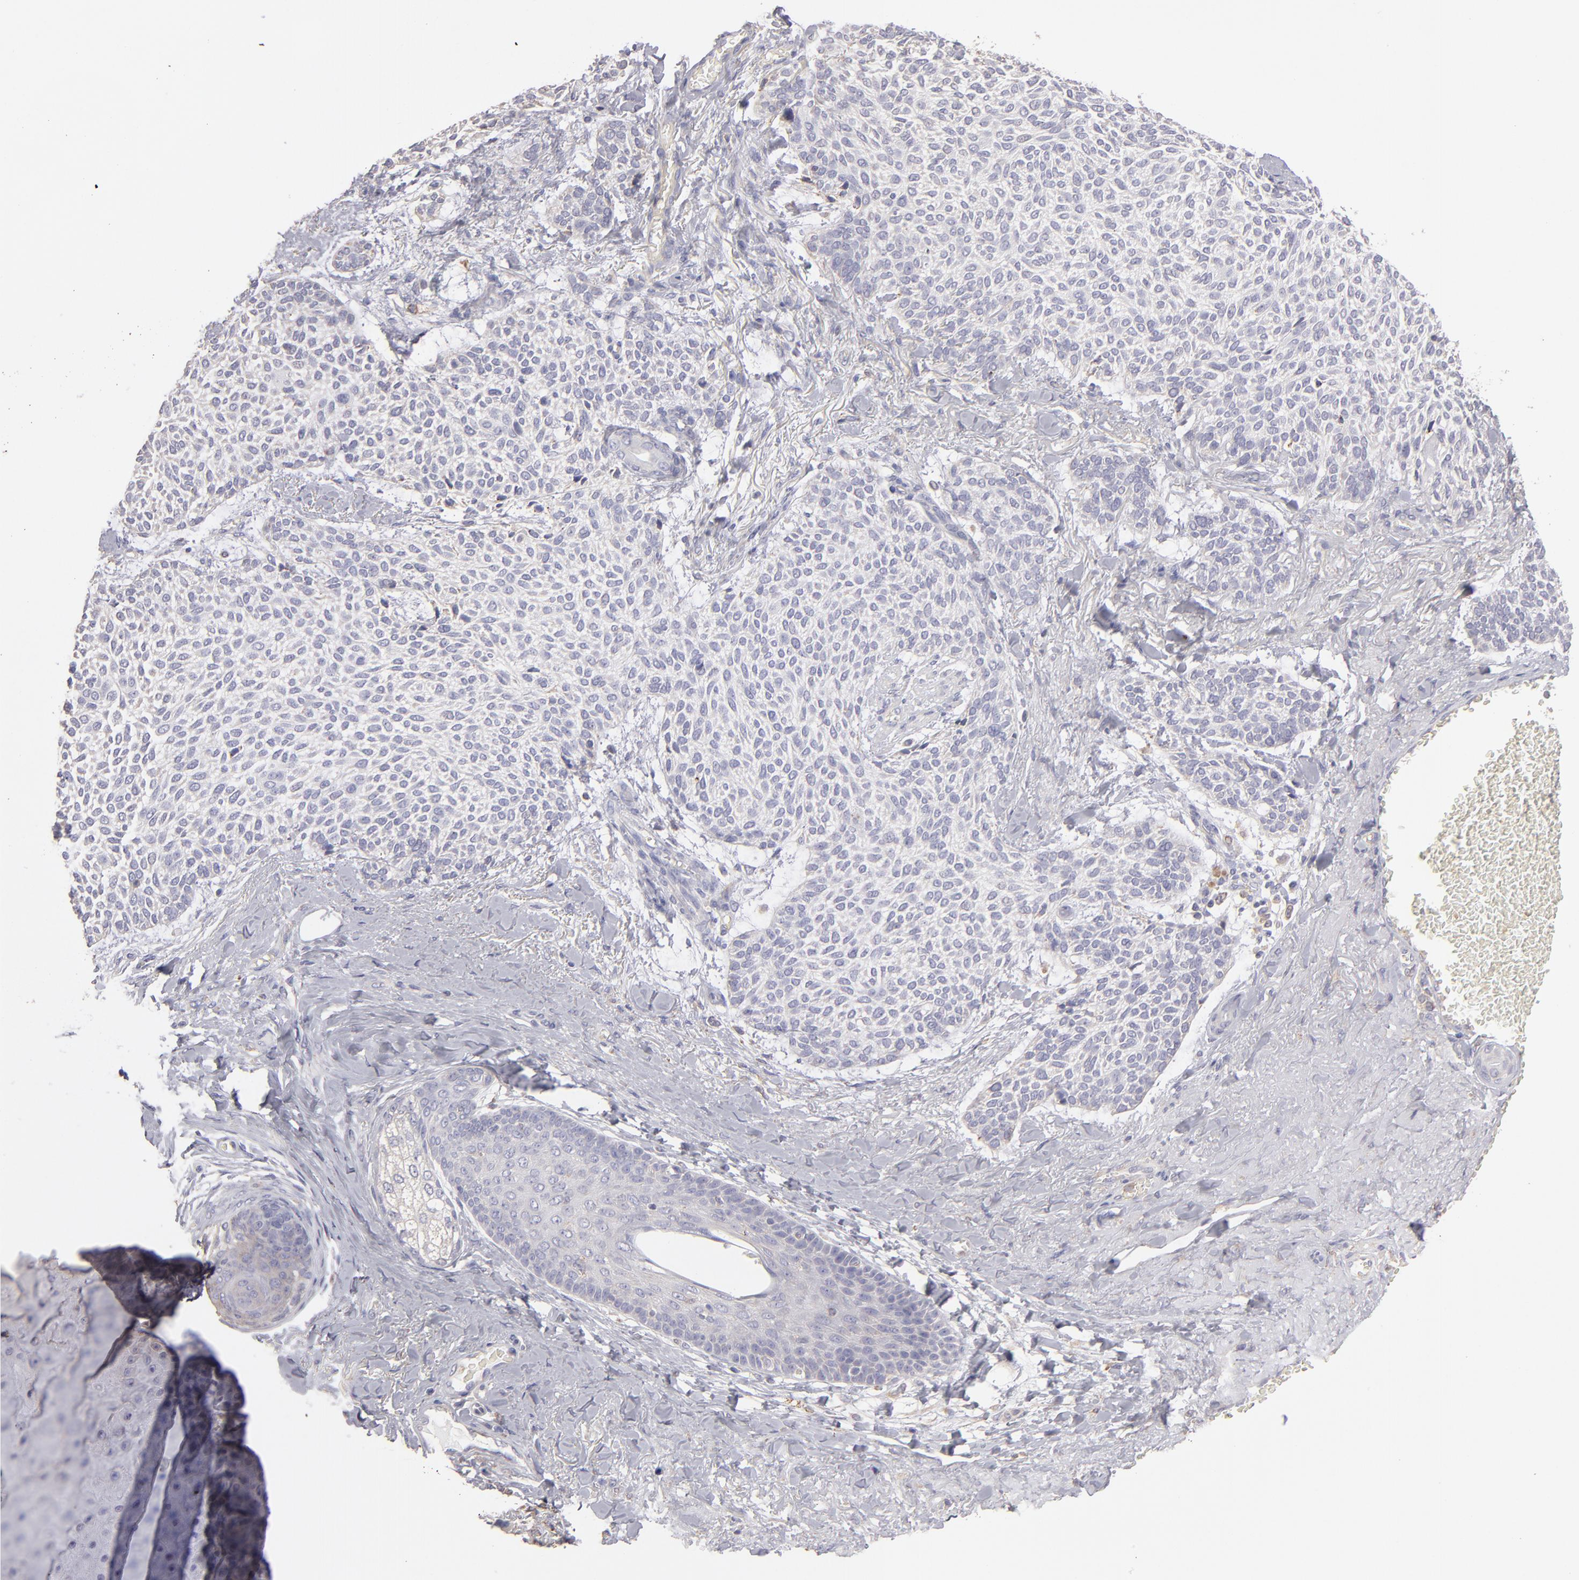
{"staining": {"intensity": "negative", "quantity": "none", "location": "none"}, "tissue": "skin cancer", "cell_type": "Tumor cells", "image_type": "cancer", "snomed": [{"axis": "morphology", "description": "Normal tissue, NOS"}, {"axis": "morphology", "description": "Basal cell carcinoma"}, {"axis": "topography", "description": "Skin"}], "caption": "An image of basal cell carcinoma (skin) stained for a protein reveals no brown staining in tumor cells.", "gene": "CALR", "patient": {"sex": "female", "age": 70}}